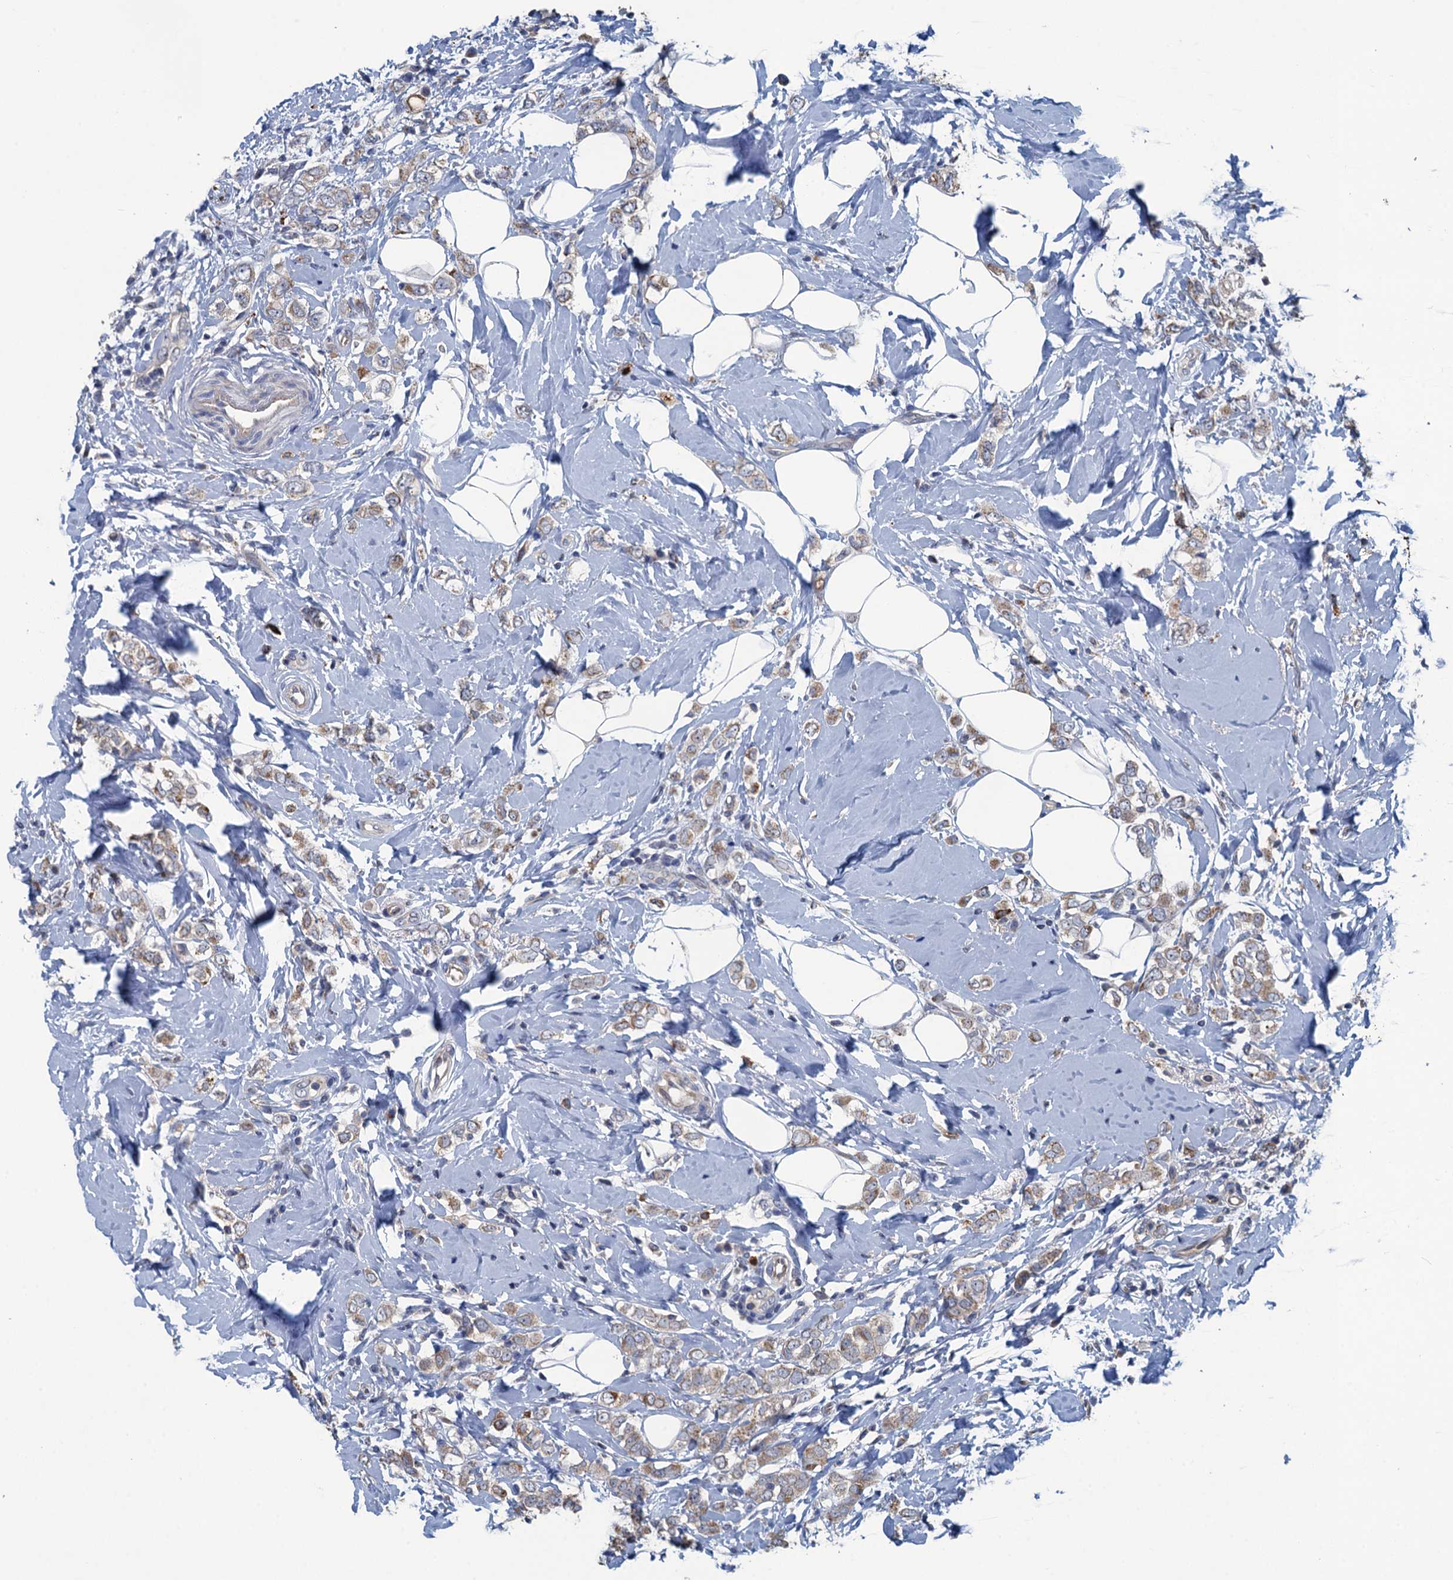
{"staining": {"intensity": "weak", "quantity": "25%-75%", "location": "cytoplasmic/membranous"}, "tissue": "breast cancer", "cell_type": "Tumor cells", "image_type": "cancer", "snomed": [{"axis": "morphology", "description": "Lobular carcinoma"}, {"axis": "topography", "description": "Breast"}], "caption": "A low amount of weak cytoplasmic/membranous expression is present in about 25%-75% of tumor cells in breast cancer tissue.", "gene": "KBTBD8", "patient": {"sex": "female", "age": 47}}